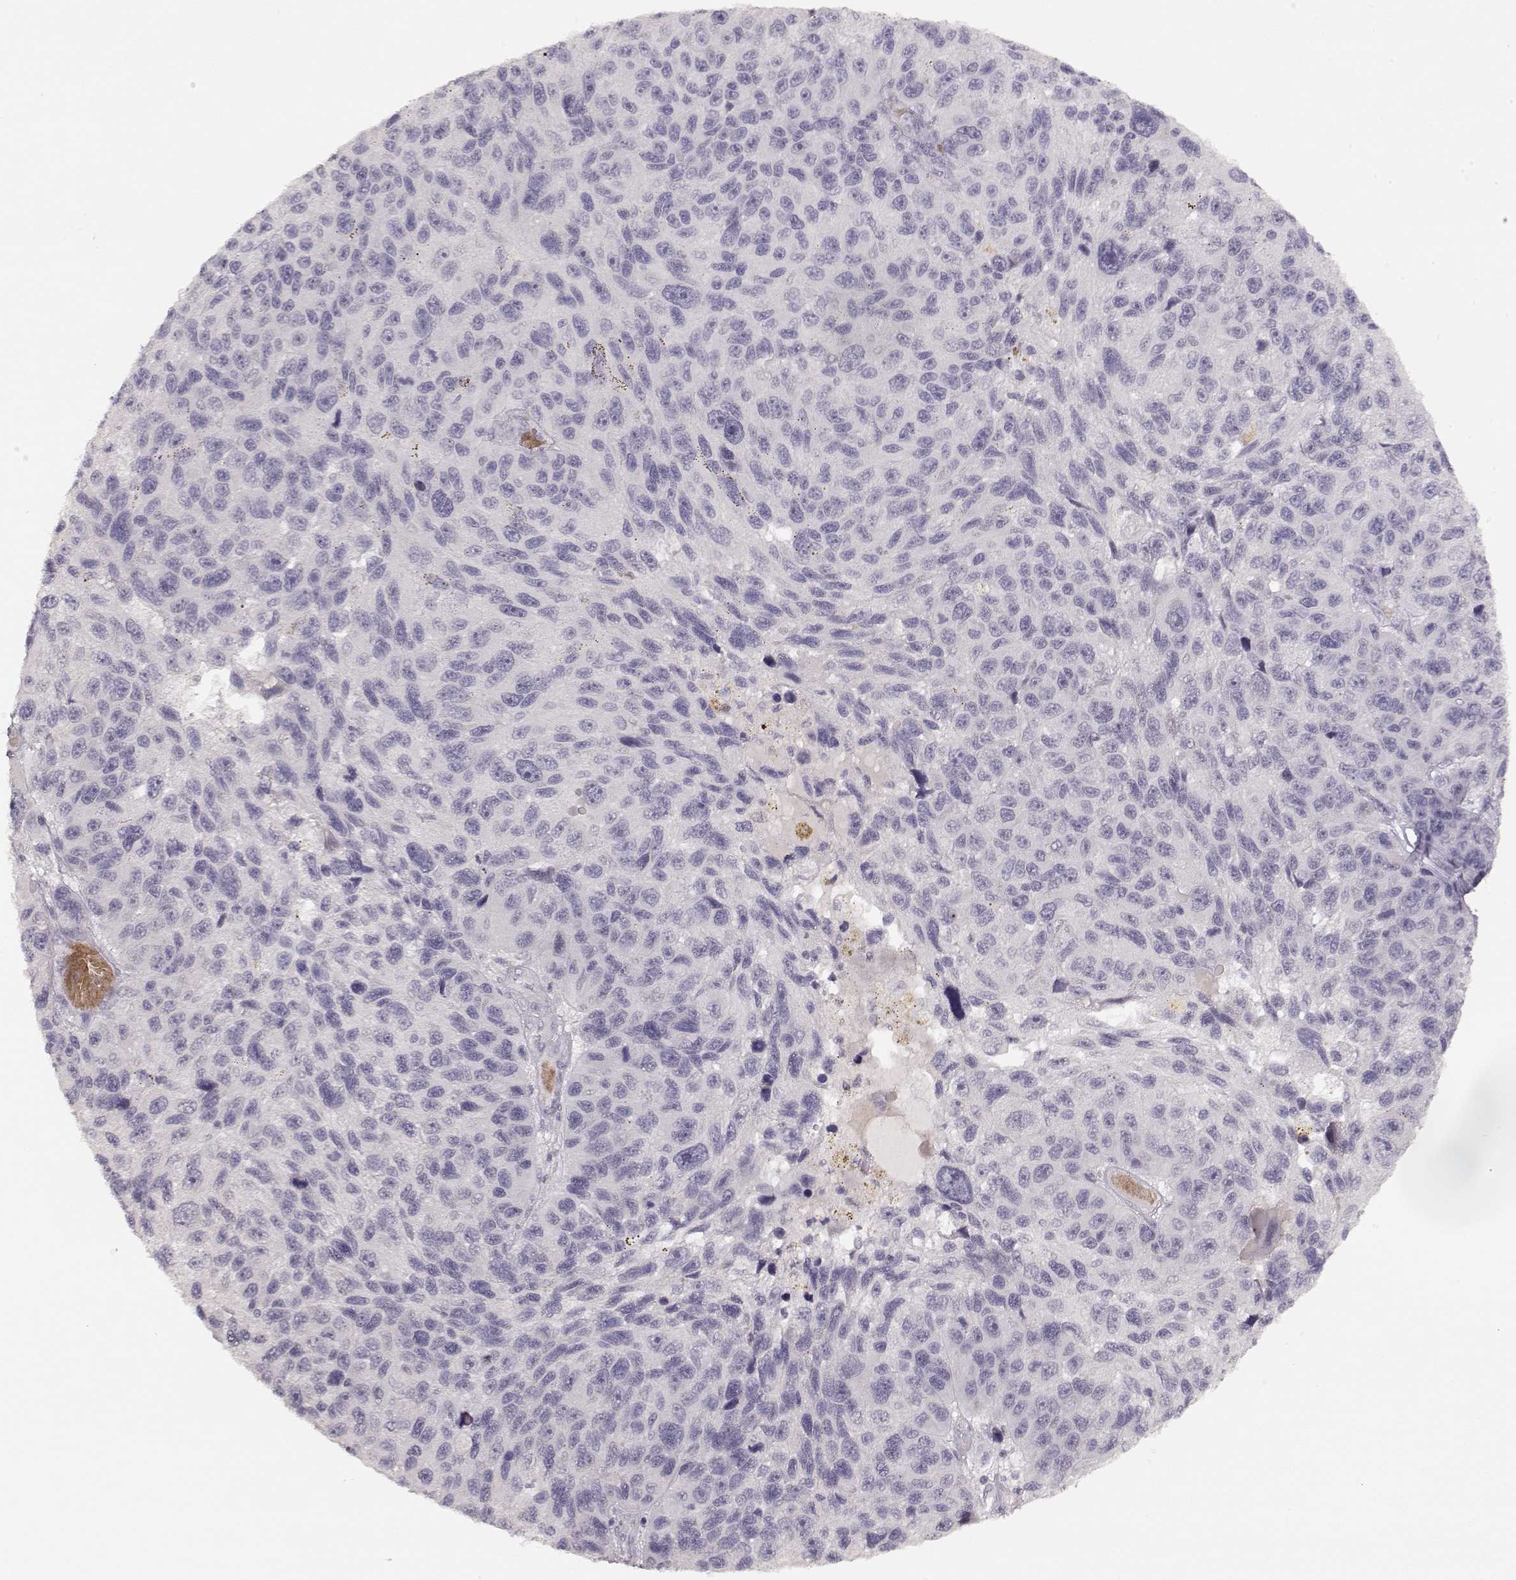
{"staining": {"intensity": "negative", "quantity": "none", "location": "none"}, "tissue": "melanoma", "cell_type": "Tumor cells", "image_type": "cancer", "snomed": [{"axis": "morphology", "description": "Malignant melanoma, NOS"}, {"axis": "topography", "description": "Skin"}], "caption": "This photomicrograph is of malignant melanoma stained with immunohistochemistry (IHC) to label a protein in brown with the nuclei are counter-stained blue. There is no expression in tumor cells. (DAB (3,3'-diaminobenzidine) immunohistochemistry (IHC) visualized using brightfield microscopy, high magnification).", "gene": "LAMC2", "patient": {"sex": "male", "age": 53}}